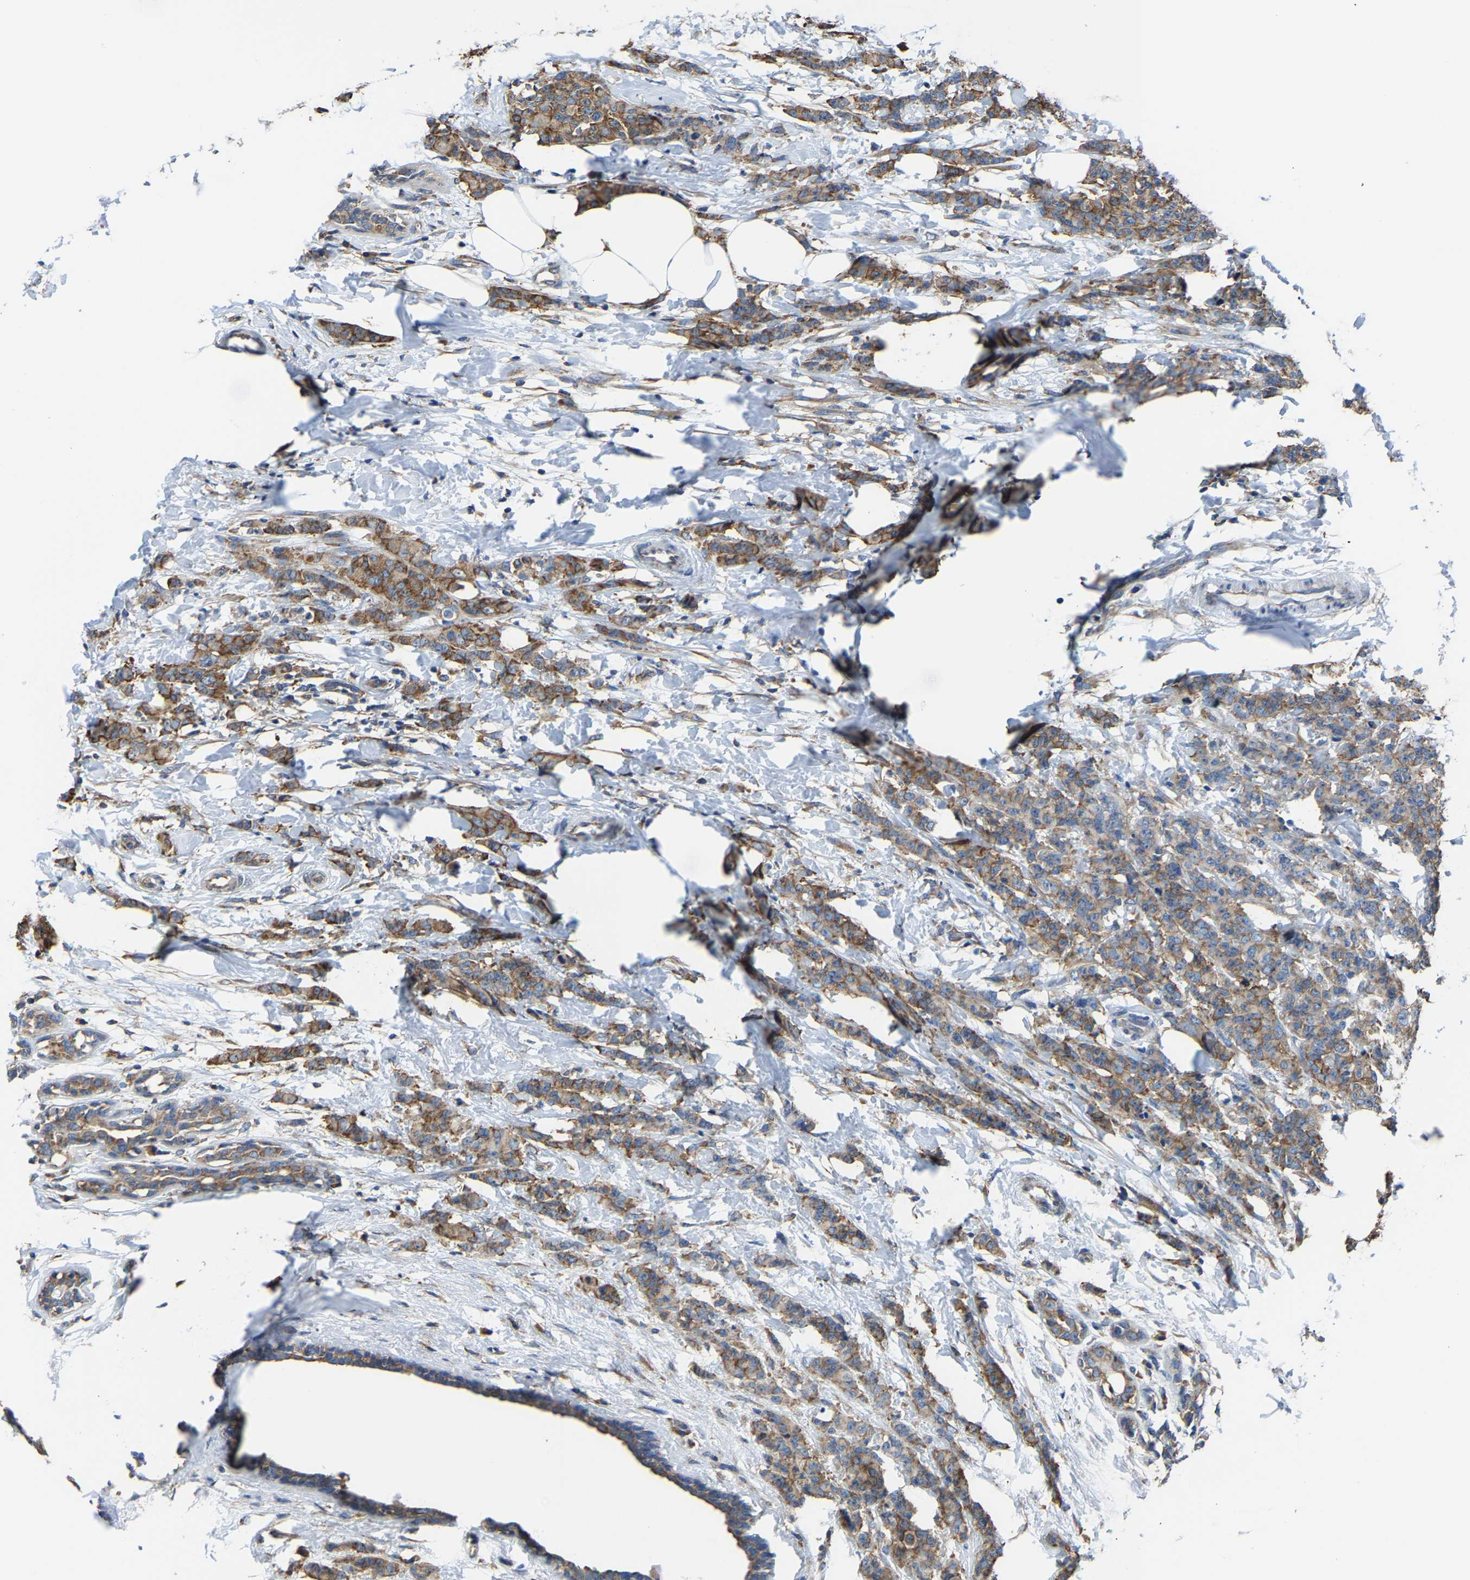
{"staining": {"intensity": "strong", "quantity": ">75%", "location": "cytoplasmic/membranous"}, "tissue": "breast cancer", "cell_type": "Tumor cells", "image_type": "cancer", "snomed": [{"axis": "morphology", "description": "Normal tissue, NOS"}, {"axis": "morphology", "description": "Duct carcinoma"}, {"axis": "topography", "description": "Breast"}], "caption": "High-magnification brightfield microscopy of breast intraductal carcinoma stained with DAB (3,3'-diaminobenzidine) (brown) and counterstained with hematoxylin (blue). tumor cells exhibit strong cytoplasmic/membranous positivity is seen in approximately>75% of cells. Using DAB (brown) and hematoxylin (blue) stains, captured at high magnification using brightfield microscopy.", "gene": "G3BP2", "patient": {"sex": "female", "age": 40}}